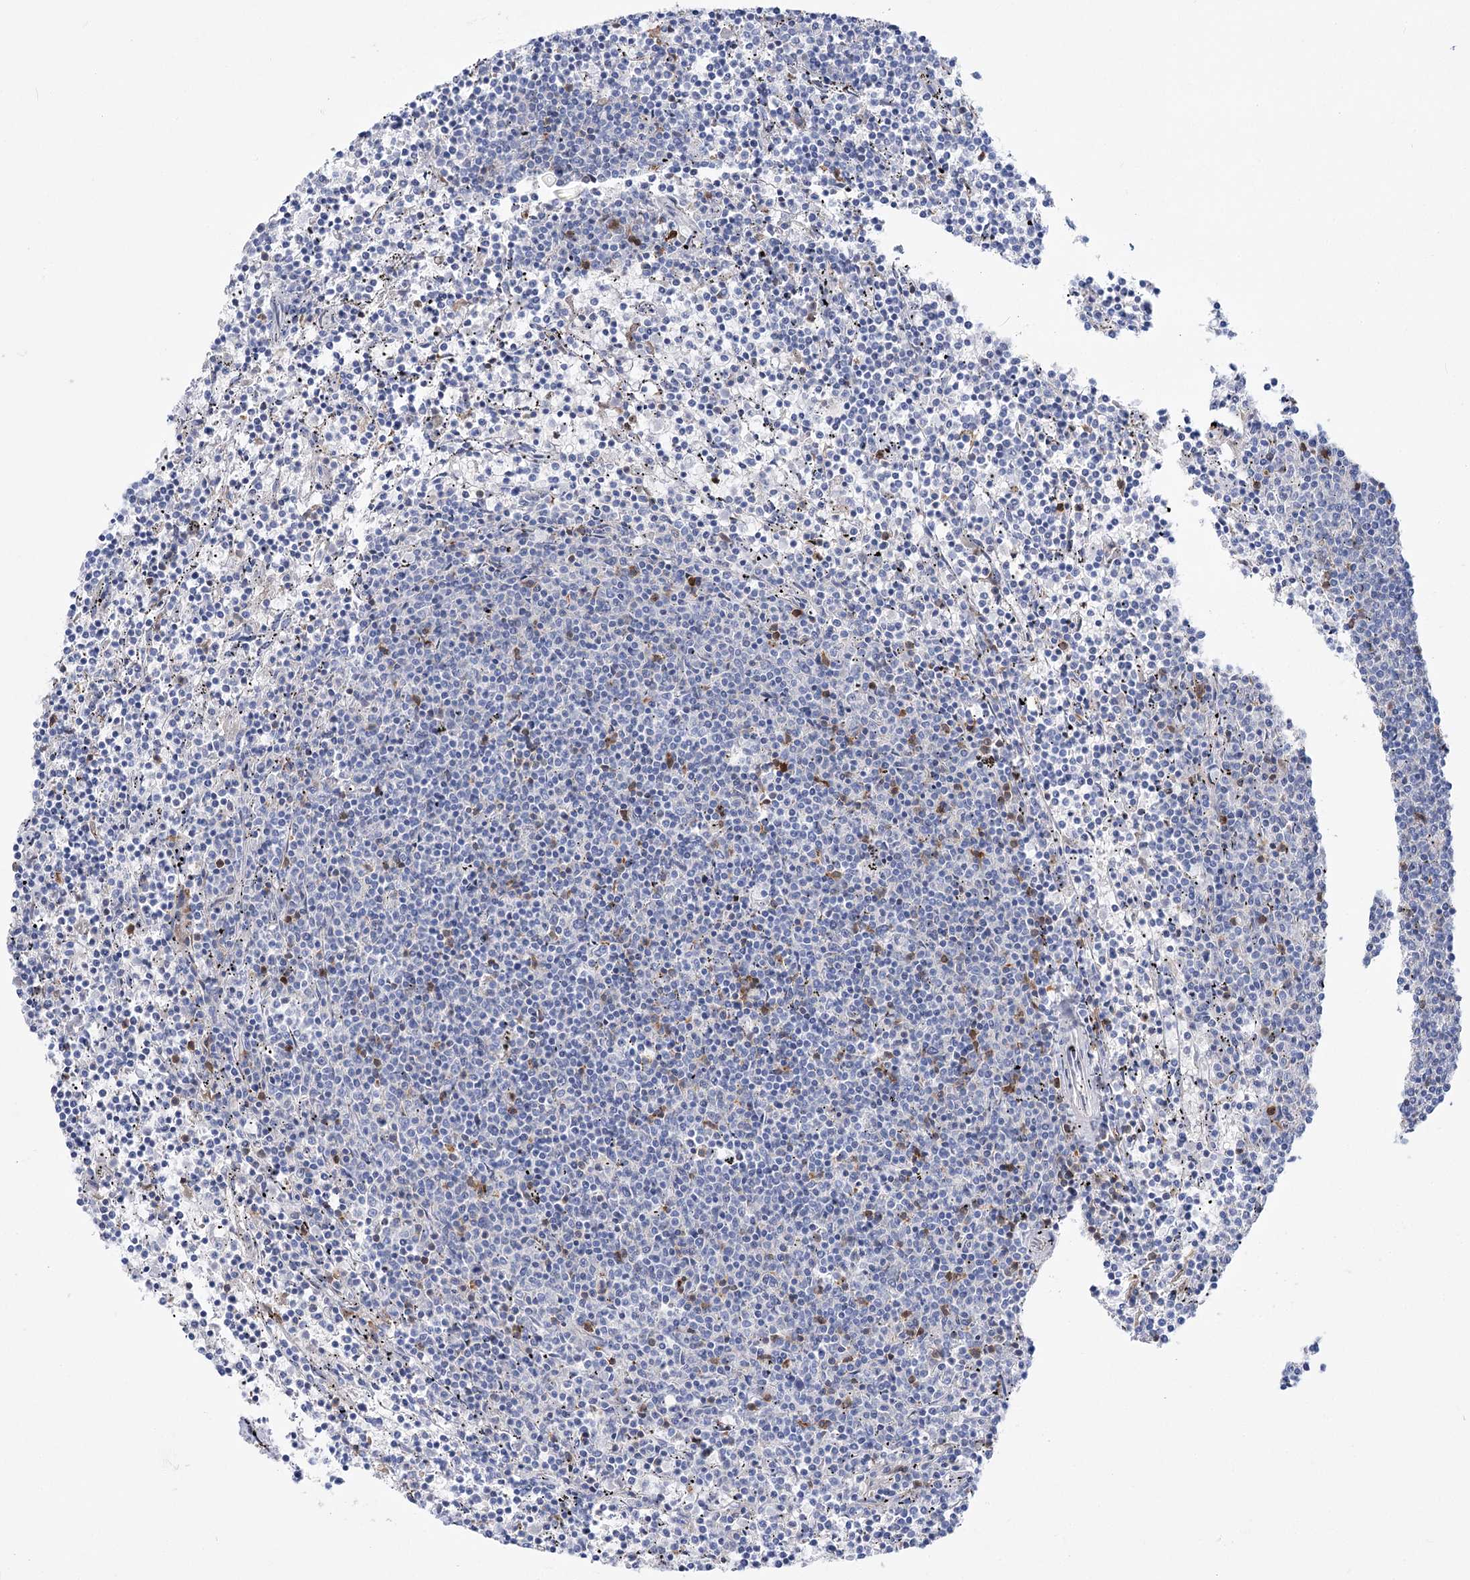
{"staining": {"intensity": "negative", "quantity": "none", "location": "none"}, "tissue": "lymphoma", "cell_type": "Tumor cells", "image_type": "cancer", "snomed": [{"axis": "morphology", "description": "Malignant lymphoma, non-Hodgkin's type, Low grade"}, {"axis": "topography", "description": "Spleen"}], "caption": "Protein analysis of low-grade malignant lymphoma, non-Hodgkin's type displays no significant staining in tumor cells. (Immunohistochemistry, brightfield microscopy, high magnification).", "gene": "PCDHA1", "patient": {"sex": "female", "age": 50}}